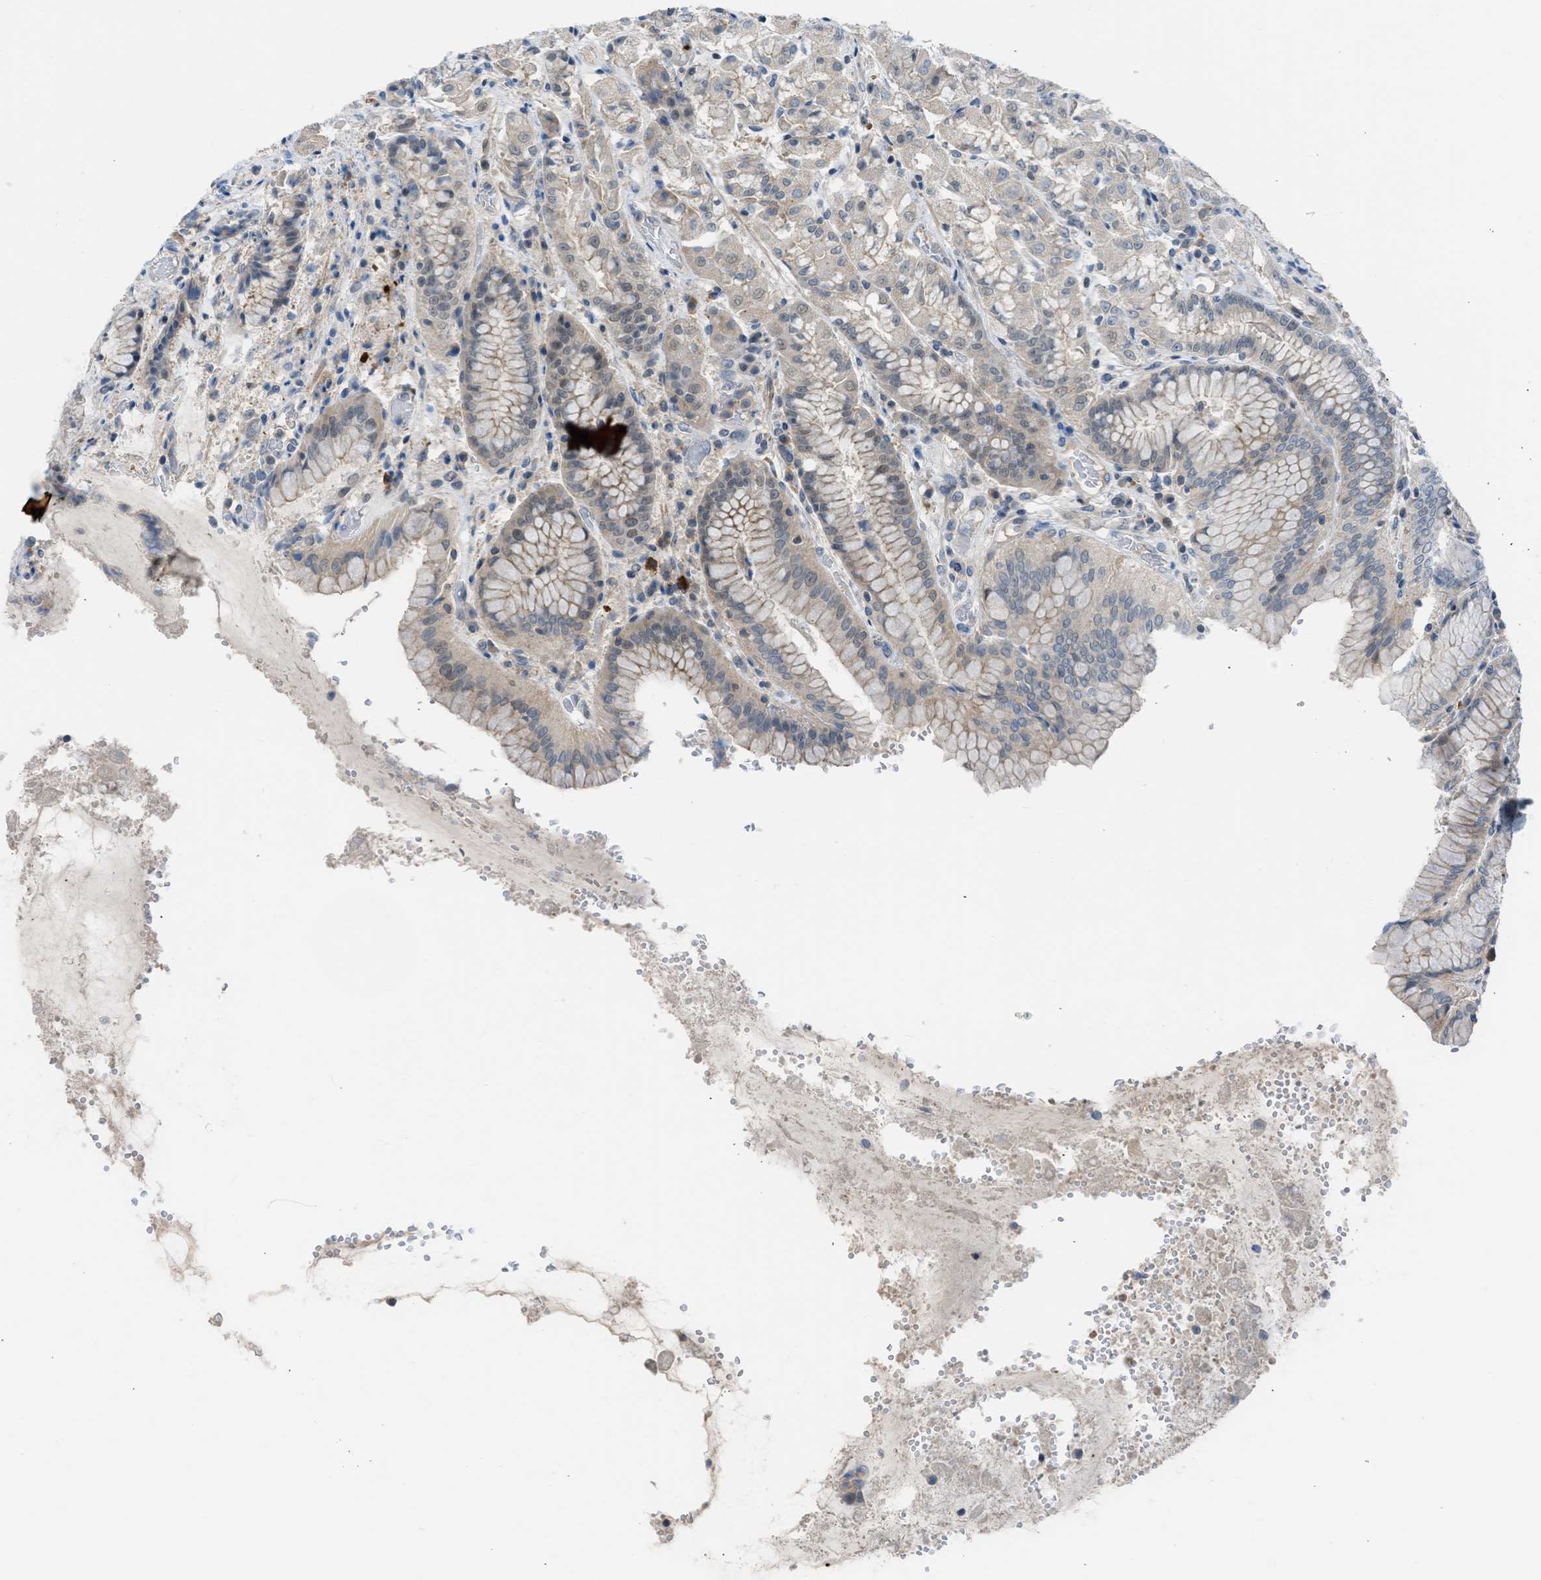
{"staining": {"intensity": "weak", "quantity": "25%-75%", "location": "cytoplasmic/membranous,nuclear"}, "tissue": "stomach", "cell_type": "Glandular cells", "image_type": "normal", "snomed": [{"axis": "morphology", "description": "Normal tissue, NOS"}, {"axis": "topography", "description": "Stomach"}, {"axis": "topography", "description": "Stomach, lower"}], "caption": "Human stomach stained with a brown dye exhibits weak cytoplasmic/membranous,nuclear positive expression in approximately 25%-75% of glandular cells.", "gene": "TTBK2", "patient": {"sex": "female", "age": 56}}